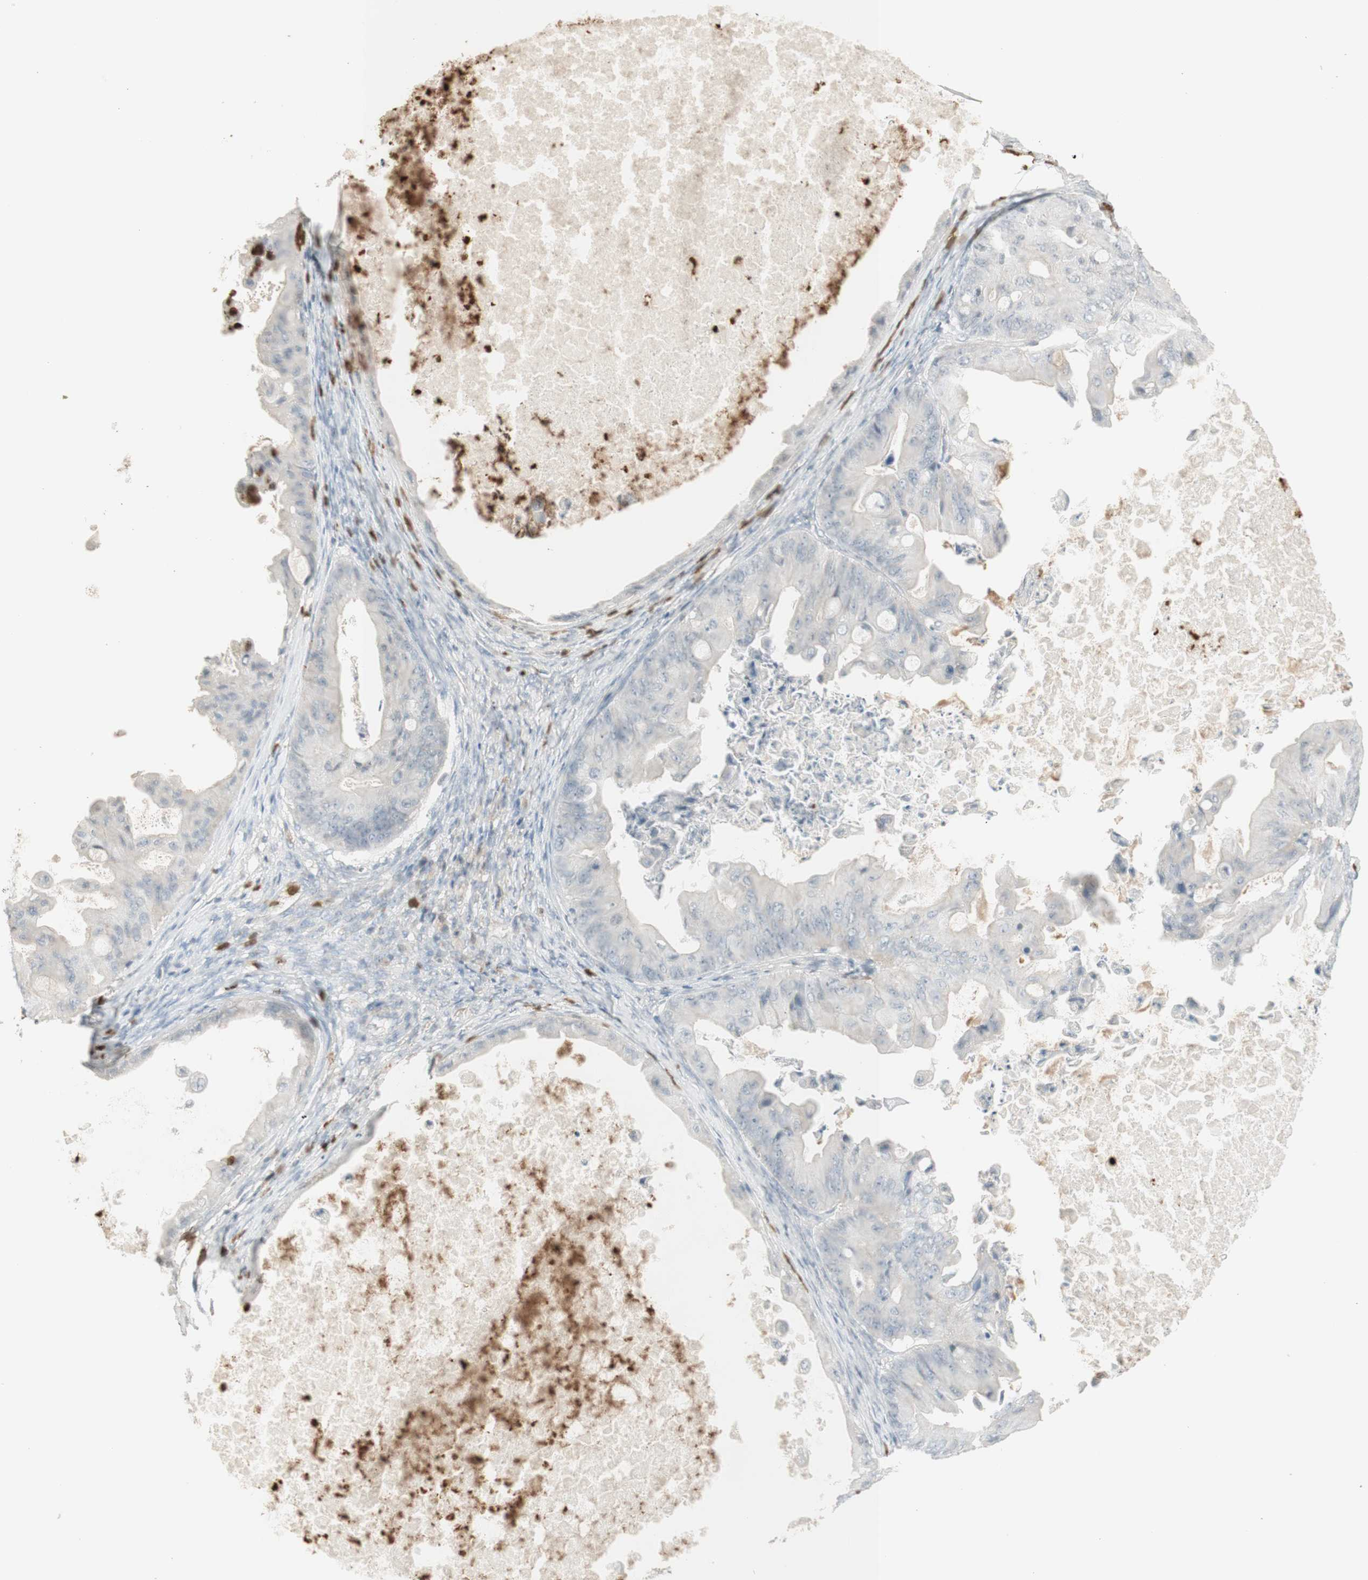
{"staining": {"intensity": "negative", "quantity": "none", "location": "none"}, "tissue": "ovarian cancer", "cell_type": "Tumor cells", "image_type": "cancer", "snomed": [{"axis": "morphology", "description": "Cystadenocarcinoma, mucinous, NOS"}, {"axis": "topography", "description": "Ovary"}], "caption": "Immunohistochemistry histopathology image of neoplastic tissue: human ovarian mucinous cystadenocarcinoma stained with DAB (3,3'-diaminobenzidine) demonstrates no significant protein positivity in tumor cells.", "gene": "NID1", "patient": {"sex": "female", "age": 37}}